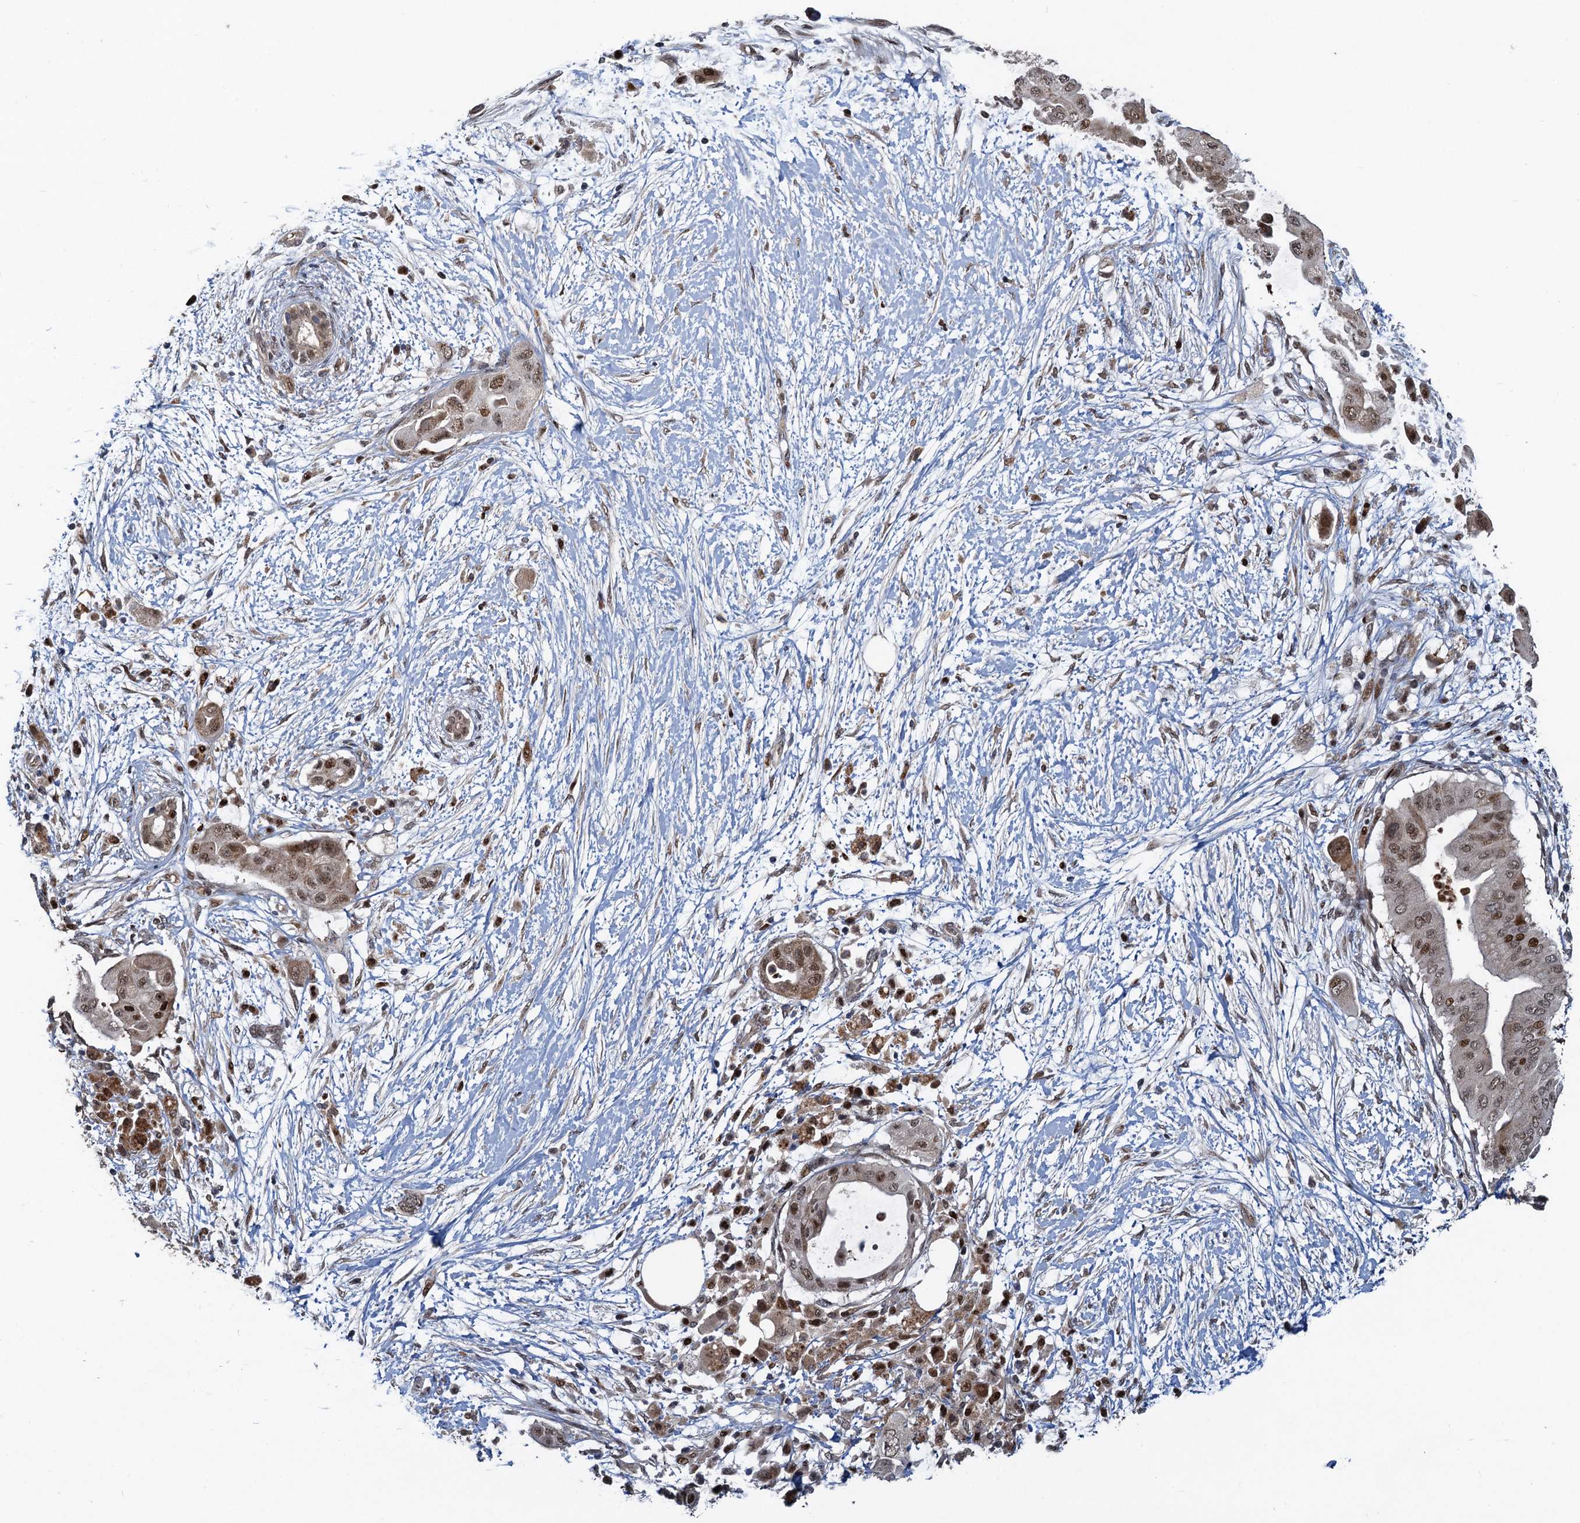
{"staining": {"intensity": "moderate", "quantity": ">75%", "location": "nuclear"}, "tissue": "pancreatic cancer", "cell_type": "Tumor cells", "image_type": "cancer", "snomed": [{"axis": "morphology", "description": "Adenocarcinoma, NOS"}, {"axis": "topography", "description": "Pancreas"}], "caption": "Tumor cells demonstrate medium levels of moderate nuclear staining in approximately >75% of cells in pancreatic adenocarcinoma.", "gene": "ATOSA", "patient": {"sex": "male", "age": 68}}